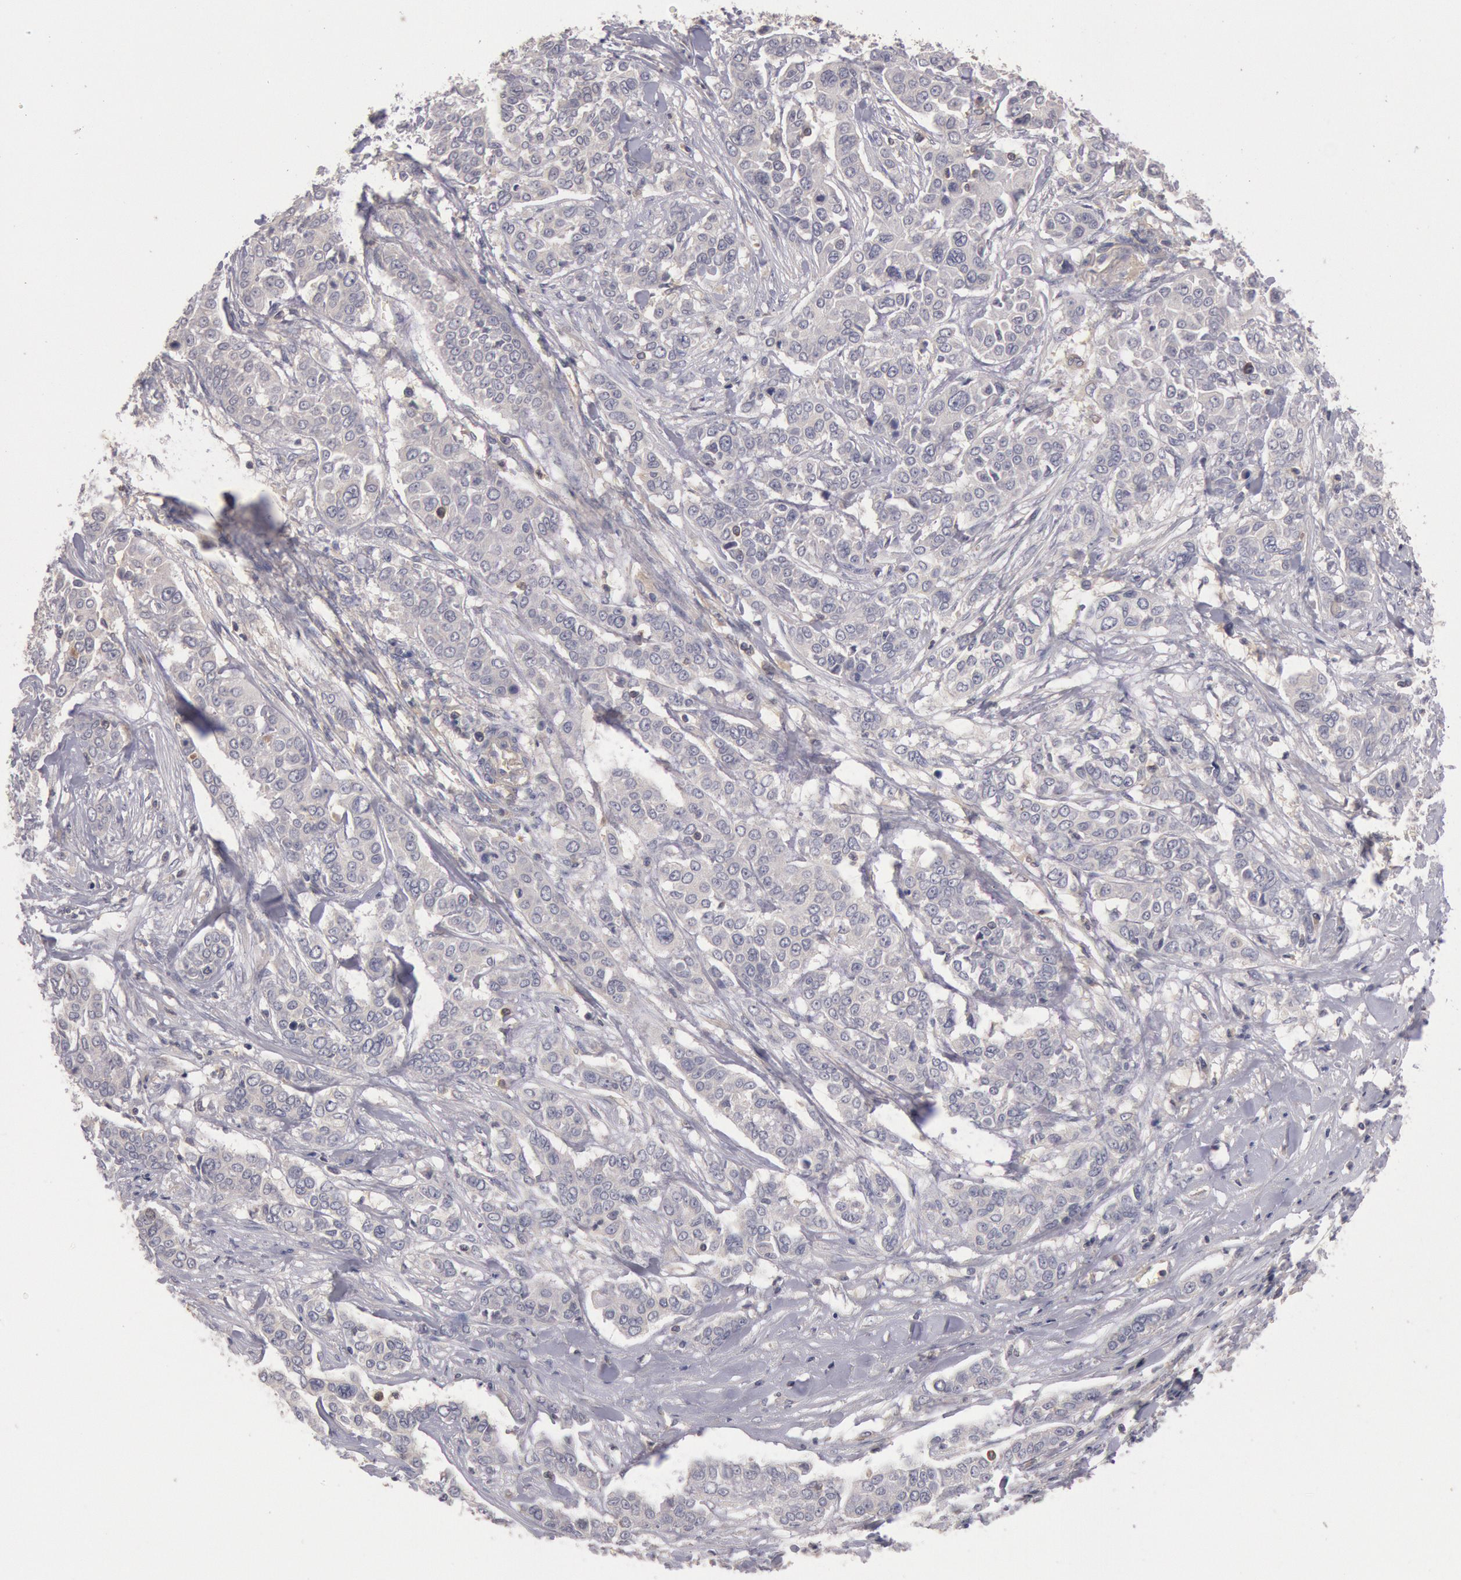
{"staining": {"intensity": "negative", "quantity": "none", "location": "none"}, "tissue": "pancreatic cancer", "cell_type": "Tumor cells", "image_type": "cancer", "snomed": [{"axis": "morphology", "description": "Adenocarcinoma, NOS"}, {"axis": "topography", "description": "Pancreas"}], "caption": "Human adenocarcinoma (pancreatic) stained for a protein using immunohistochemistry reveals no positivity in tumor cells.", "gene": "PIK3R1", "patient": {"sex": "female", "age": 52}}